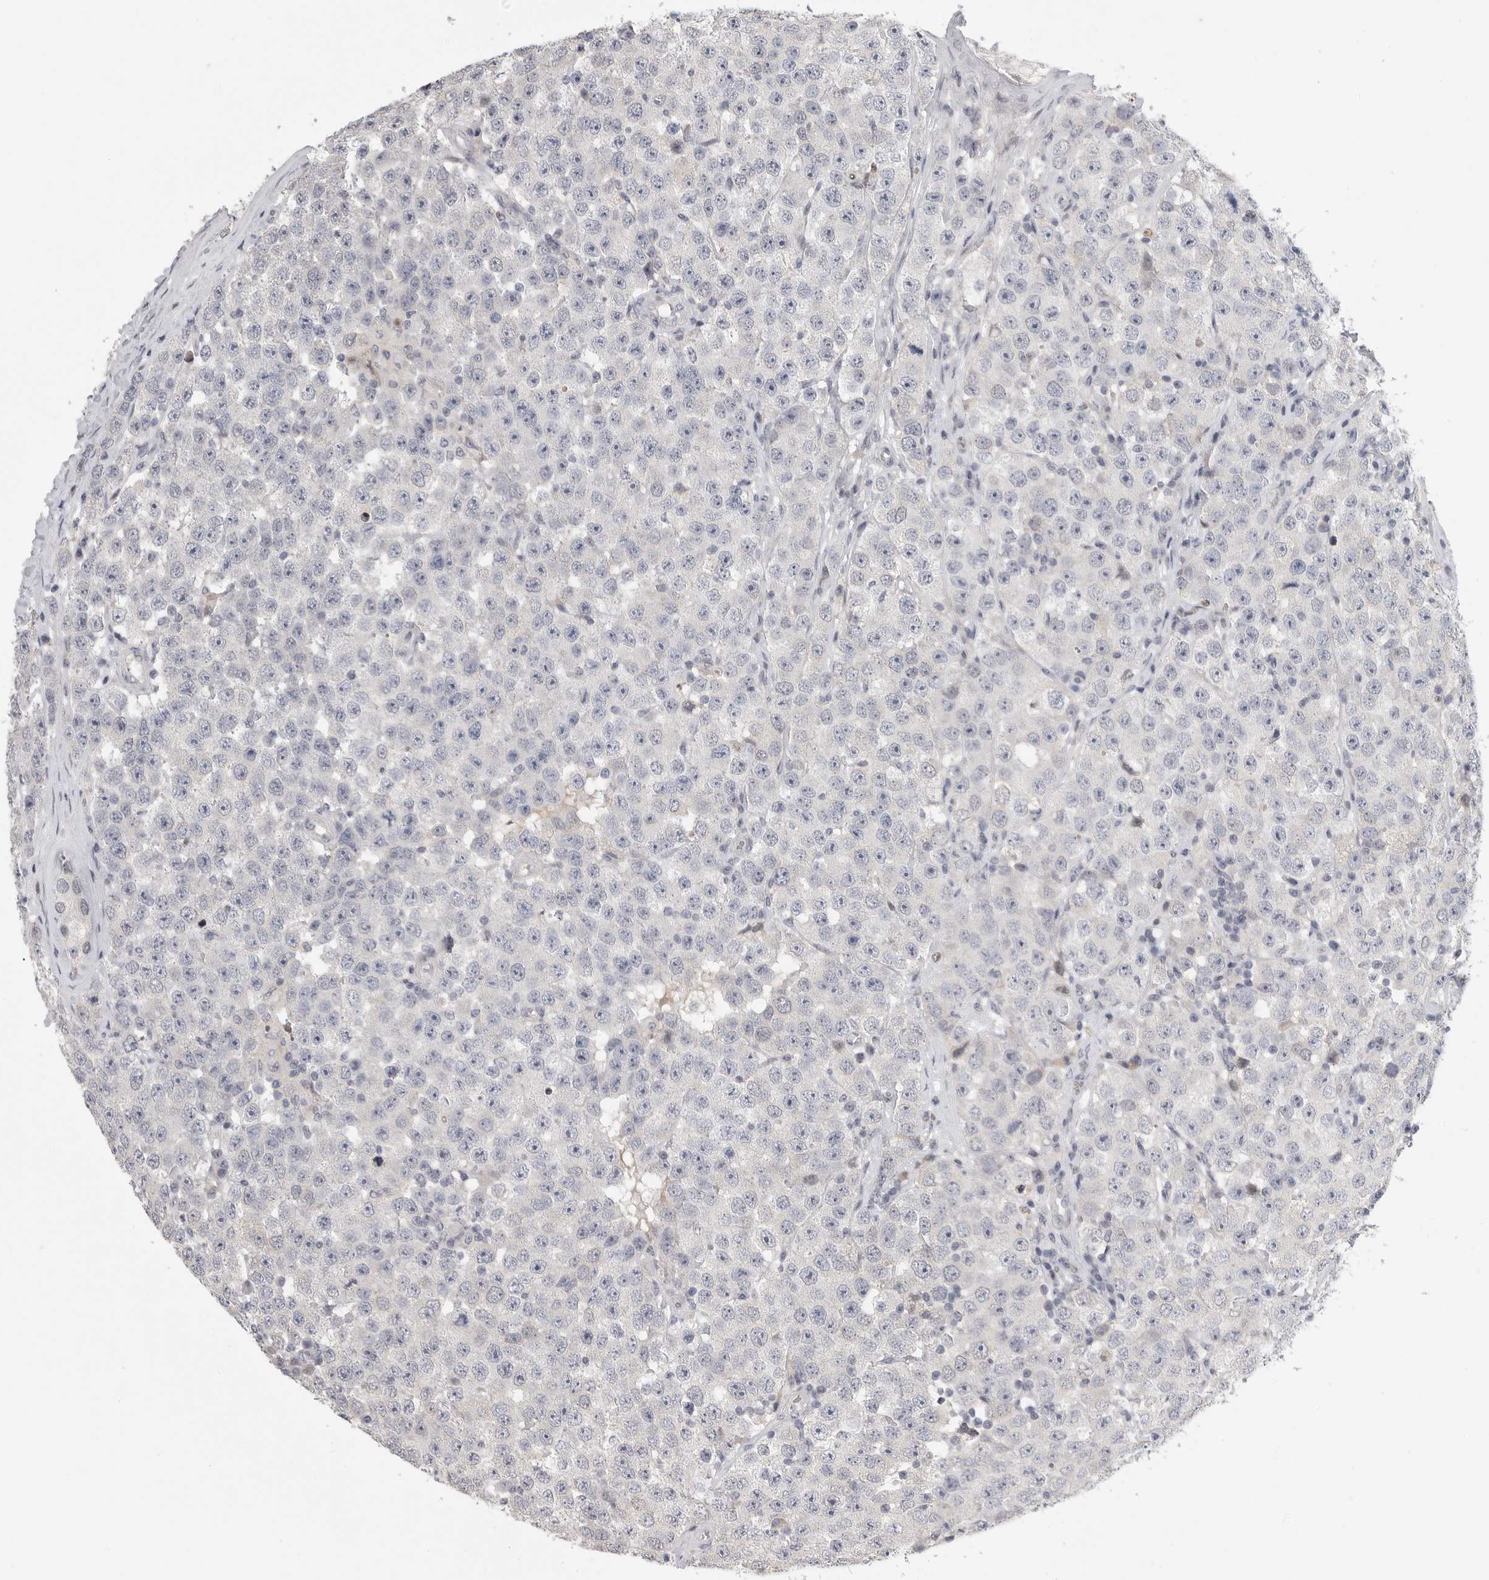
{"staining": {"intensity": "negative", "quantity": "none", "location": "none"}, "tissue": "testis cancer", "cell_type": "Tumor cells", "image_type": "cancer", "snomed": [{"axis": "morphology", "description": "Seminoma, NOS"}, {"axis": "morphology", "description": "Carcinoma, Embryonal, NOS"}, {"axis": "topography", "description": "Testis"}], "caption": "Tumor cells show no significant protein staining in testis seminoma.", "gene": "FBXO43", "patient": {"sex": "male", "age": 28}}